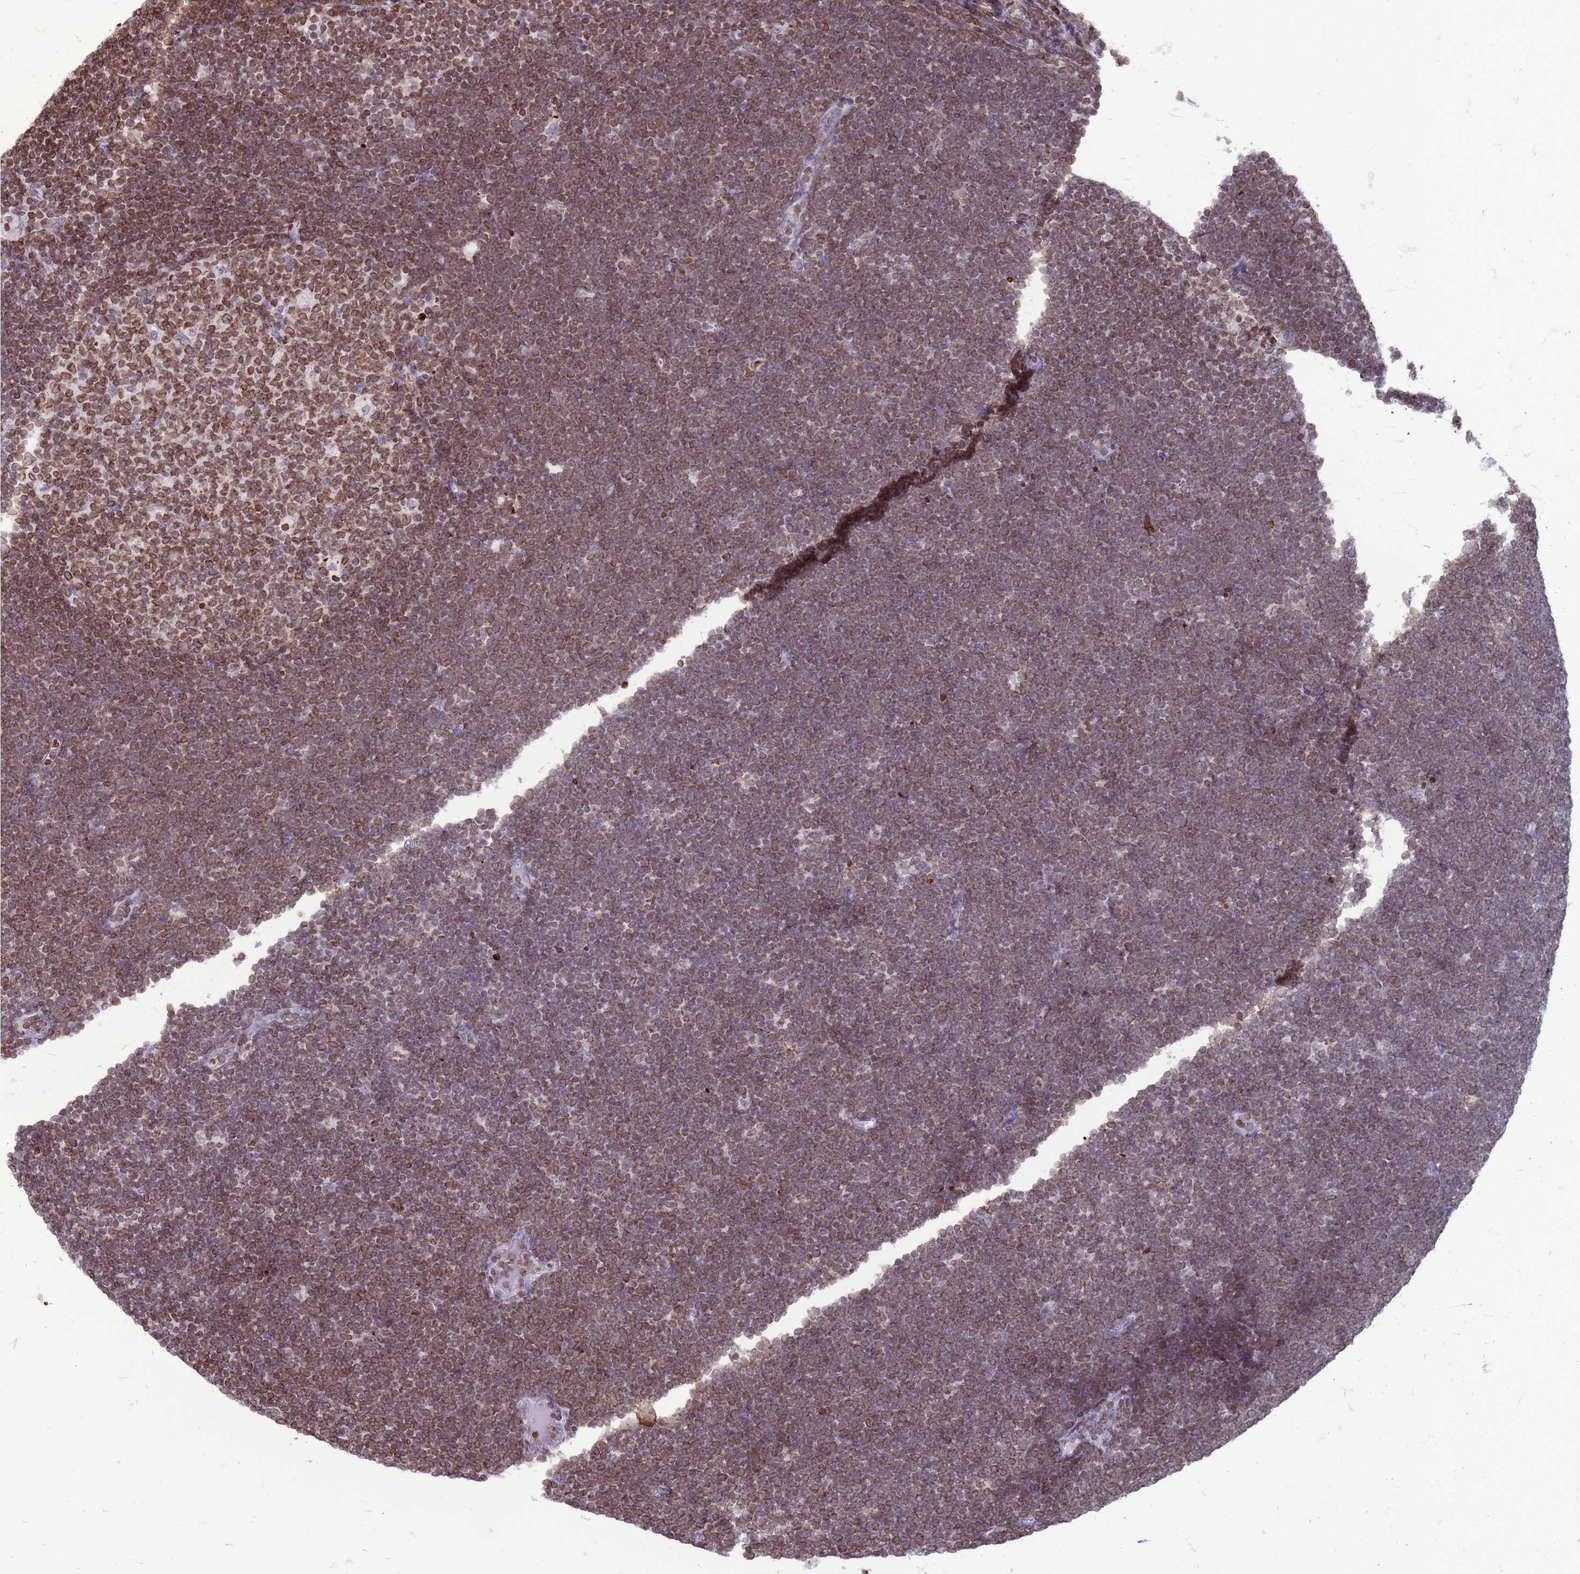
{"staining": {"intensity": "moderate", "quantity": ">75%", "location": "cytoplasmic/membranous,nuclear"}, "tissue": "lymphoma", "cell_type": "Tumor cells", "image_type": "cancer", "snomed": [{"axis": "morphology", "description": "Malignant lymphoma, non-Hodgkin's type, High grade"}, {"axis": "topography", "description": "Lymph node"}], "caption": "Tumor cells show medium levels of moderate cytoplasmic/membranous and nuclear staining in approximately >75% of cells in human lymphoma. (brown staining indicates protein expression, while blue staining denotes nuclei).", "gene": "METTL25B", "patient": {"sex": "male", "age": 13}}